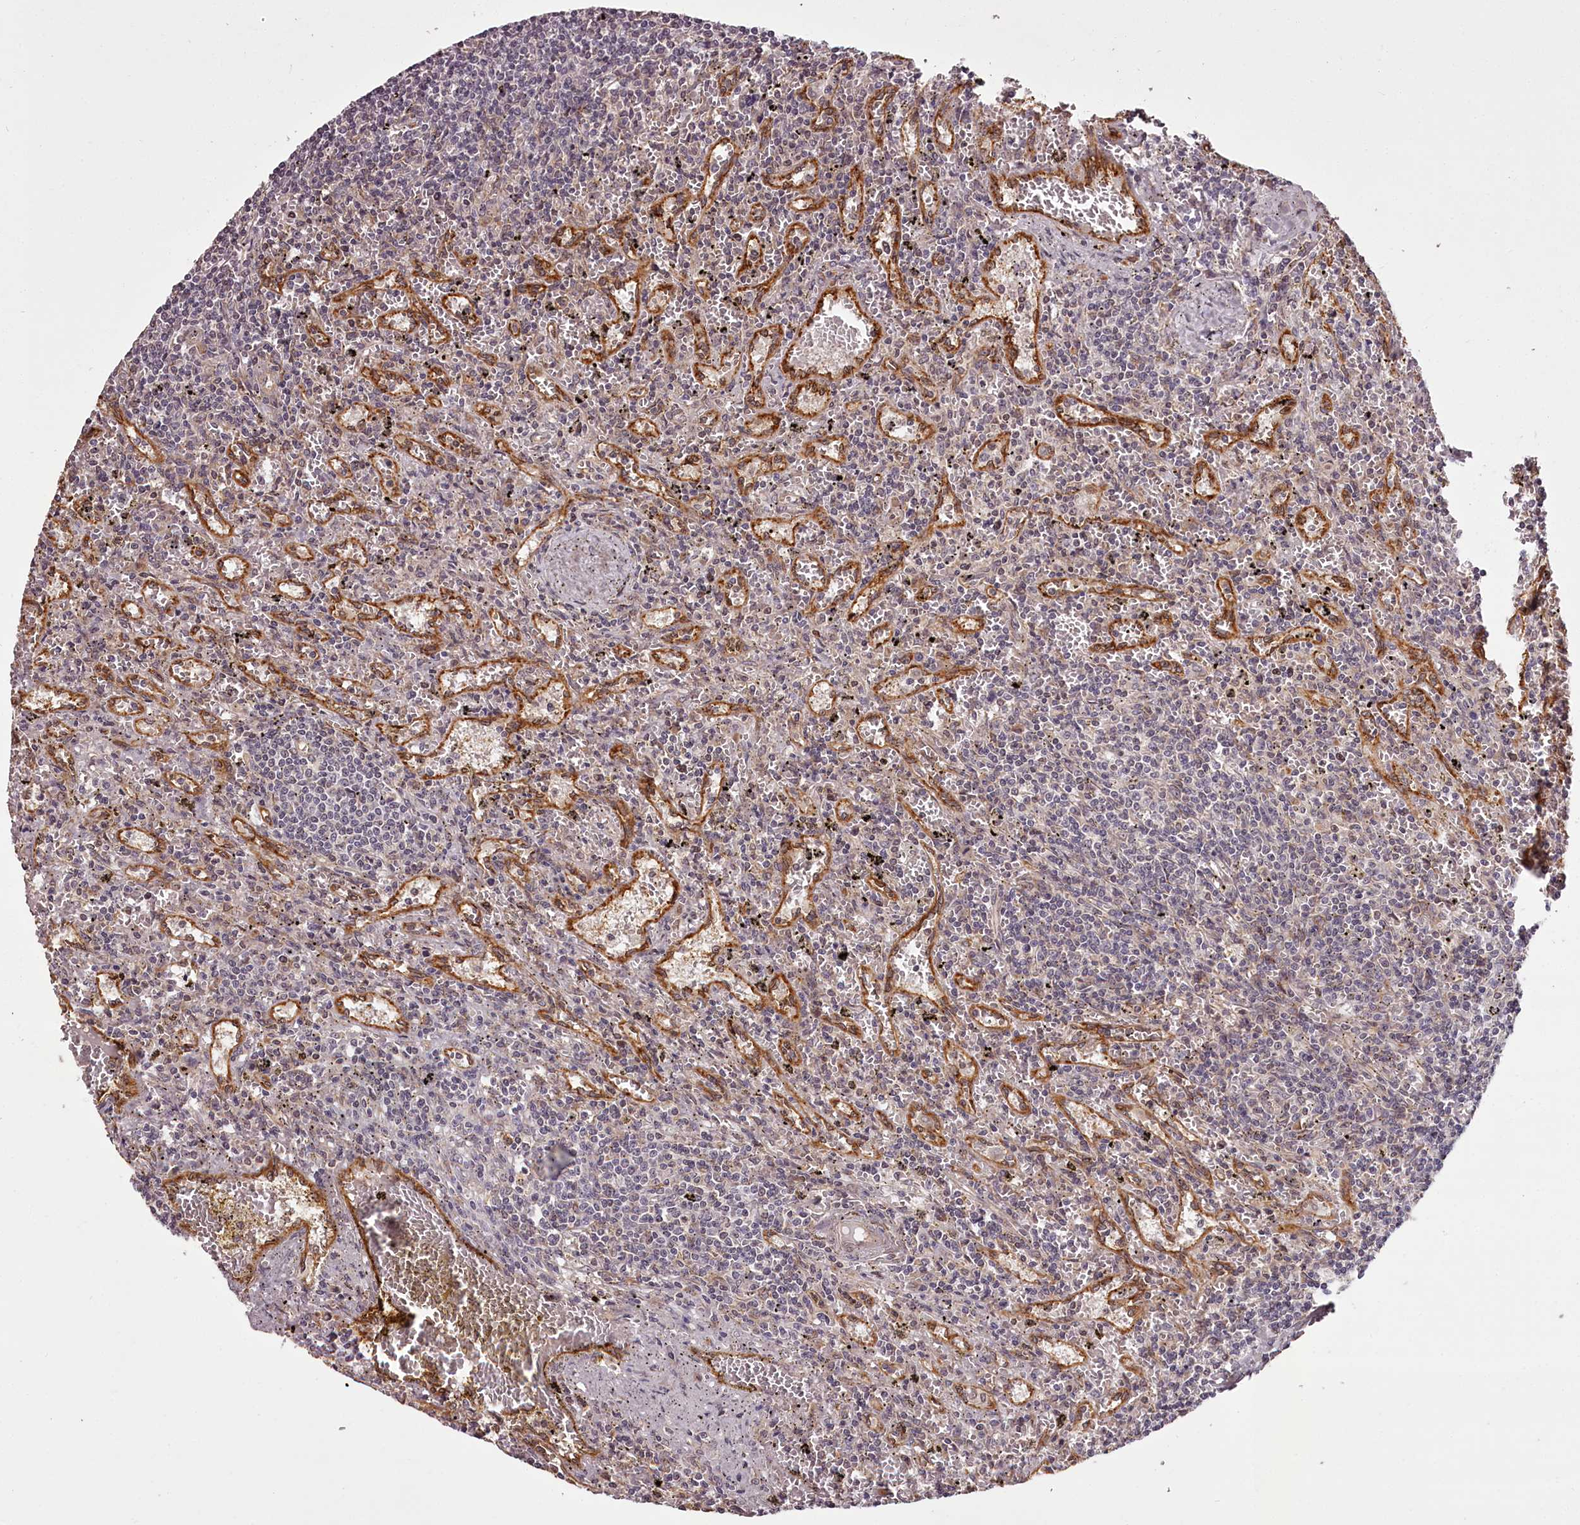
{"staining": {"intensity": "negative", "quantity": "none", "location": "none"}, "tissue": "lymphoma", "cell_type": "Tumor cells", "image_type": "cancer", "snomed": [{"axis": "morphology", "description": "Malignant lymphoma, non-Hodgkin's type, Low grade"}, {"axis": "topography", "description": "Spleen"}], "caption": "IHC image of neoplastic tissue: human lymphoma stained with DAB (3,3'-diaminobenzidine) demonstrates no significant protein expression in tumor cells.", "gene": "CCDC92", "patient": {"sex": "male", "age": 76}}